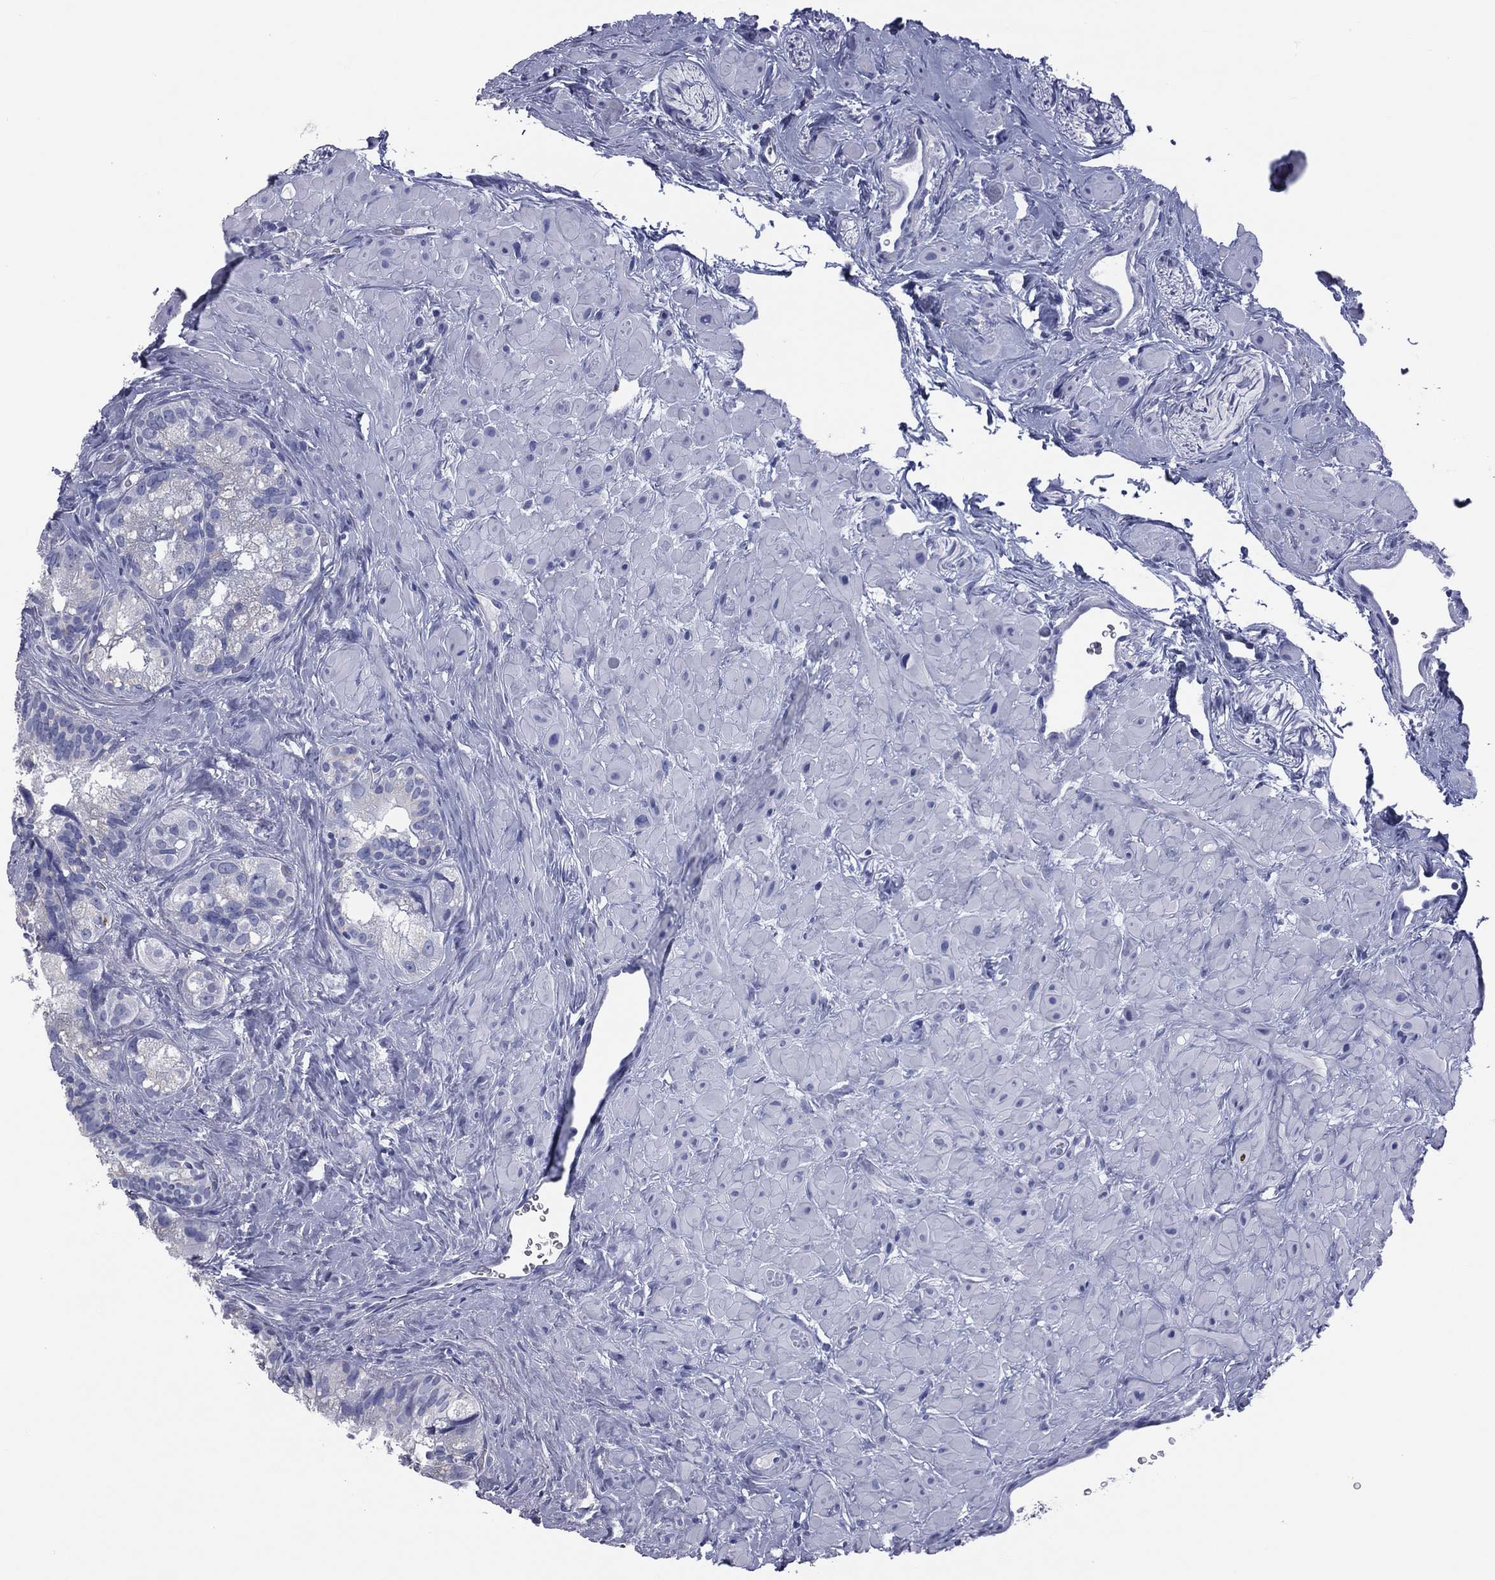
{"staining": {"intensity": "negative", "quantity": "none", "location": "none"}, "tissue": "seminal vesicle", "cell_type": "Glandular cells", "image_type": "normal", "snomed": [{"axis": "morphology", "description": "Normal tissue, NOS"}, {"axis": "topography", "description": "Seminal veicle"}], "caption": "Immunohistochemistry (IHC) of unremarkable seminal vesicle demonstrates no staining in glandular cells. (DAB (3,3'-diaminobenzidine) immunohistochemistry (IHC) visualized using brightfield microscopy, high magnification).", "gene": "MLN", "patient": {"sex": "male", "age": 72}}